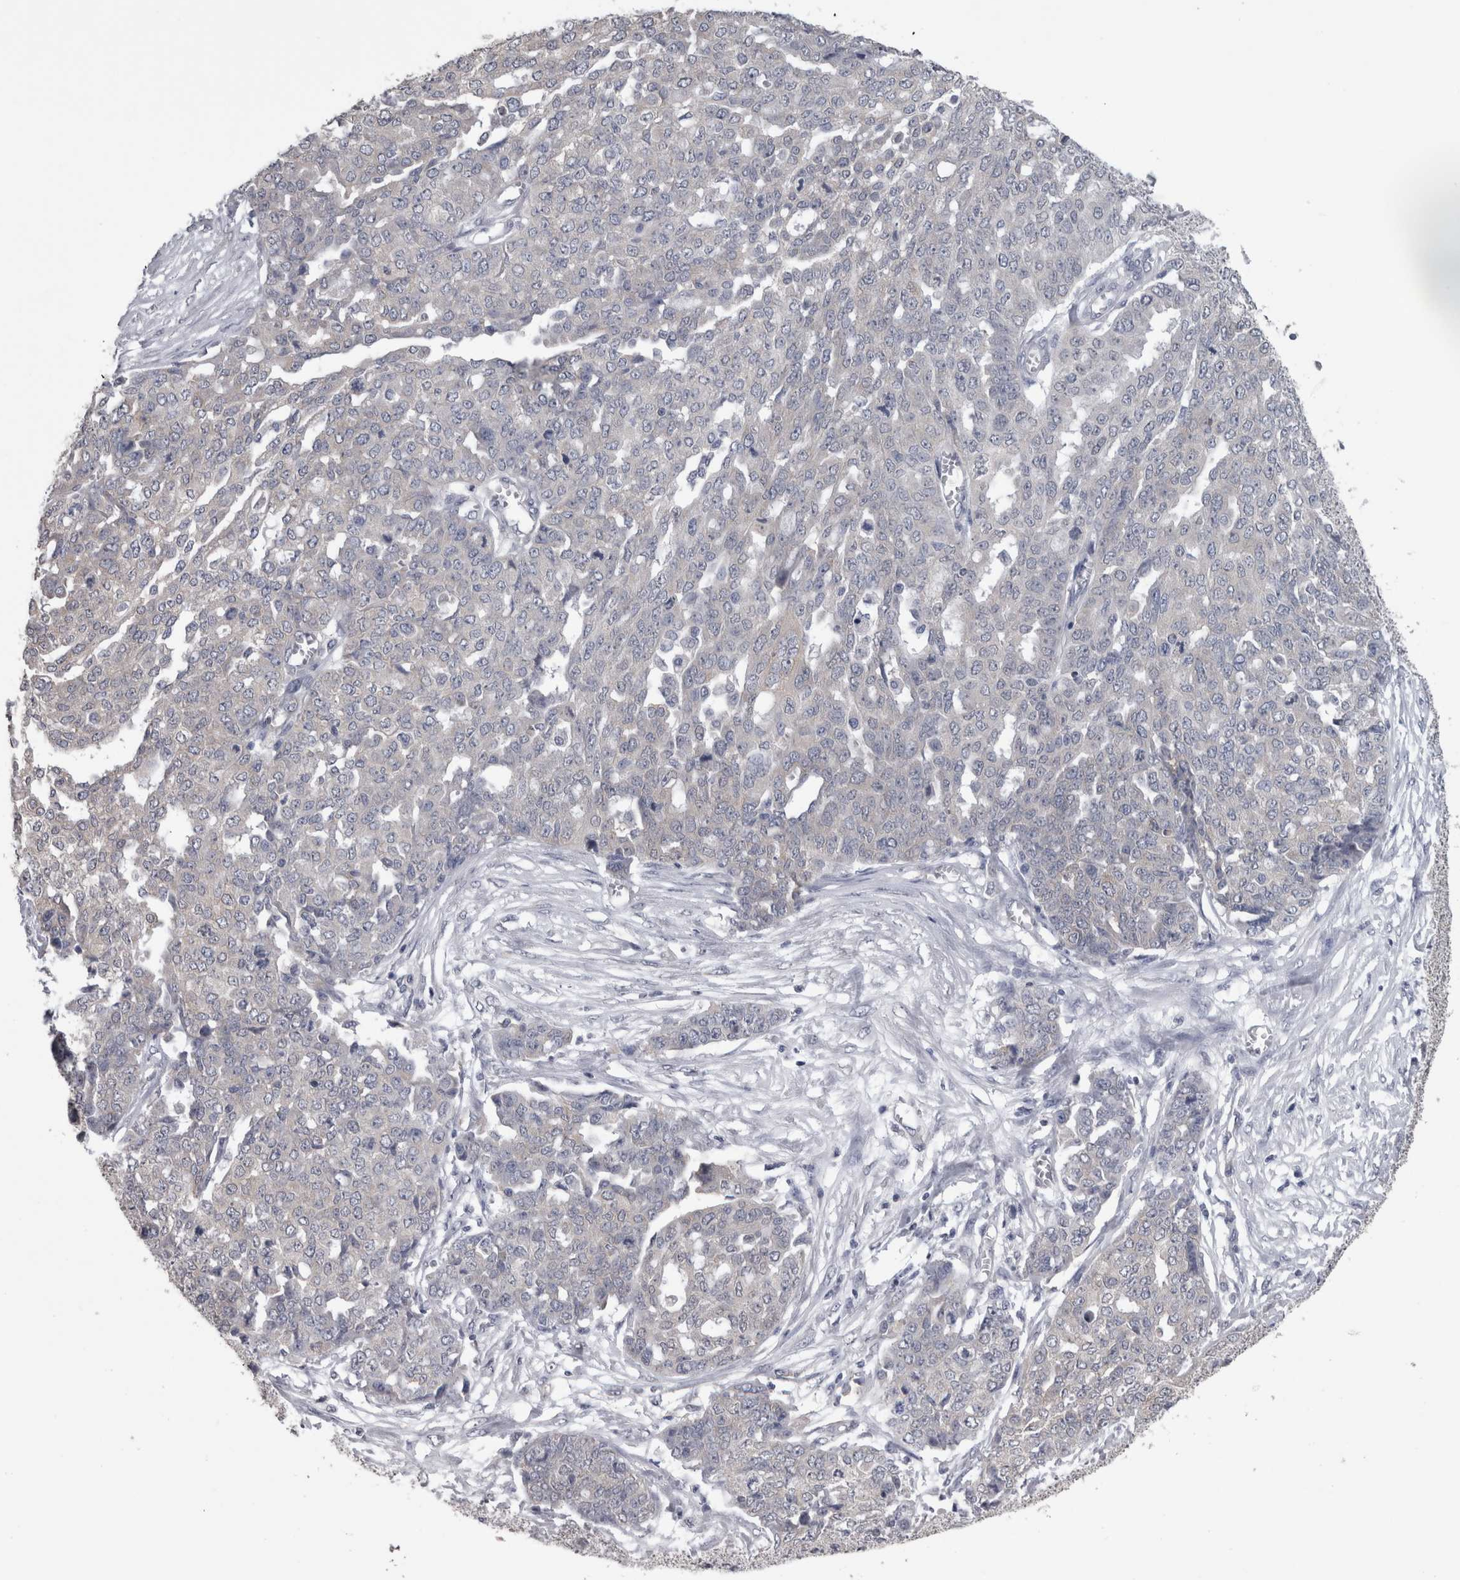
{"staining": {"intensity": "negative", "quantity": "none", "location": "none"}, "tissue": "ovarian cancer", "cell_type": "Tumor cells", "image_type": "cancer", "snomed": [{"axis": "morphology", "description": "Cystadenocarcinoma, serous, NOS"}, {"axis": "topography", "description": "Soft tissue"}, {"axis": "topography", "description": "Ovary"}], "caption": "IHC histopathology image of neoplastic tissue: human ovarian serous cystadenocarcinoma stained with DAB (3,3'-diaminobenzidine) exhibits no significant protein expression in tumor cells.", "gene": "DDX6", "patient": {"sex": "female", "age": 57}}